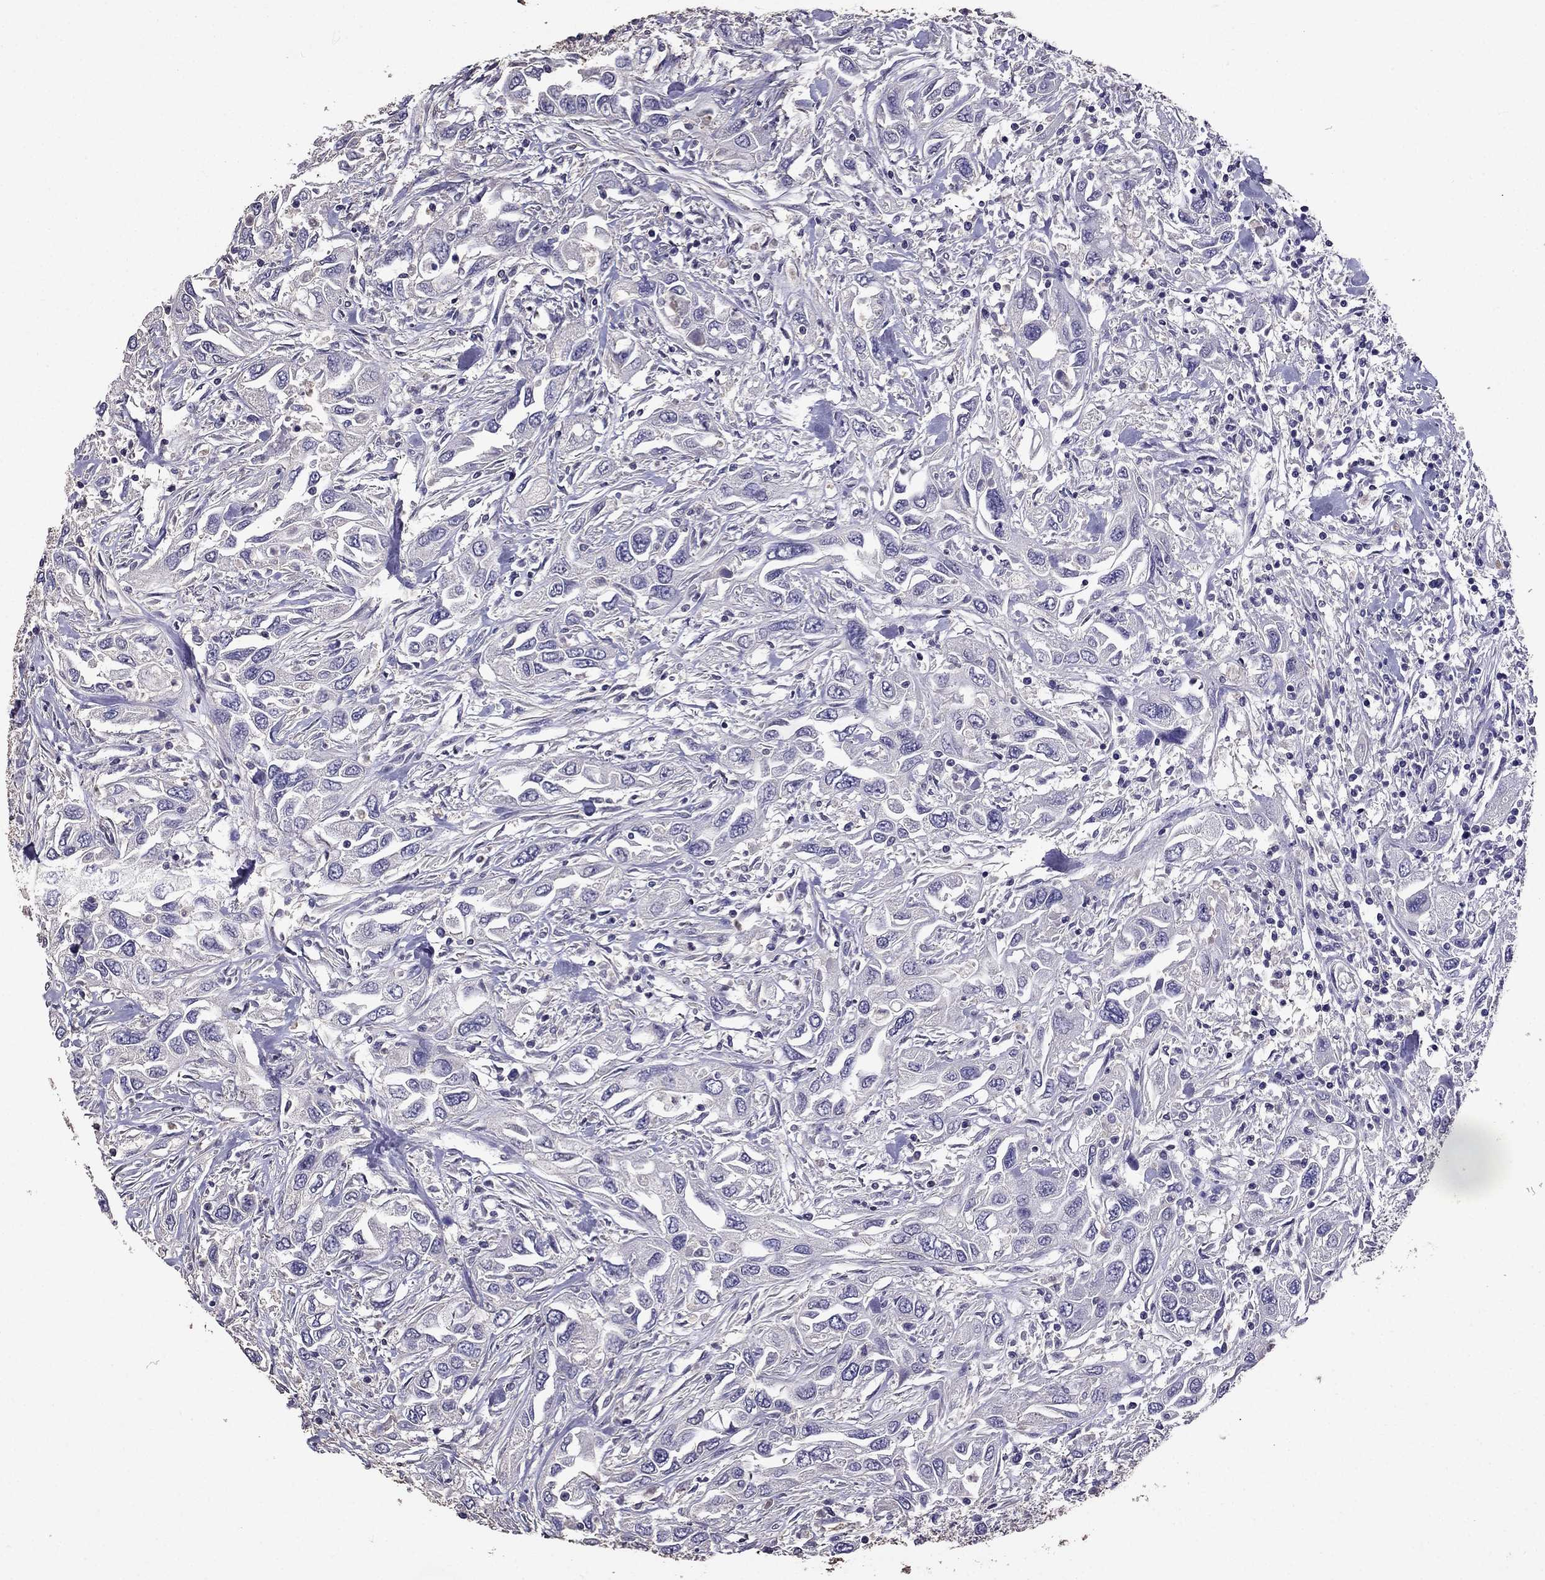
{"staining": {"intensity": "negative", "quantity": "none", "location": "none"}, "tissue": "urothelial cancer", "cell_type": "Tumor cells", "image_type": "cancer", "snomed": [{"axis": "morphology", "description": "Urothelial carcinoma, High grade"}, {"axis": "topography", "description": "Urinary bladder"}], "caption": "The histopathology image displays no significant expression in tumor cells of urothelial cancer.", "gene": "NKX3-1", "patient": {"sex": "male", "age": 76}}